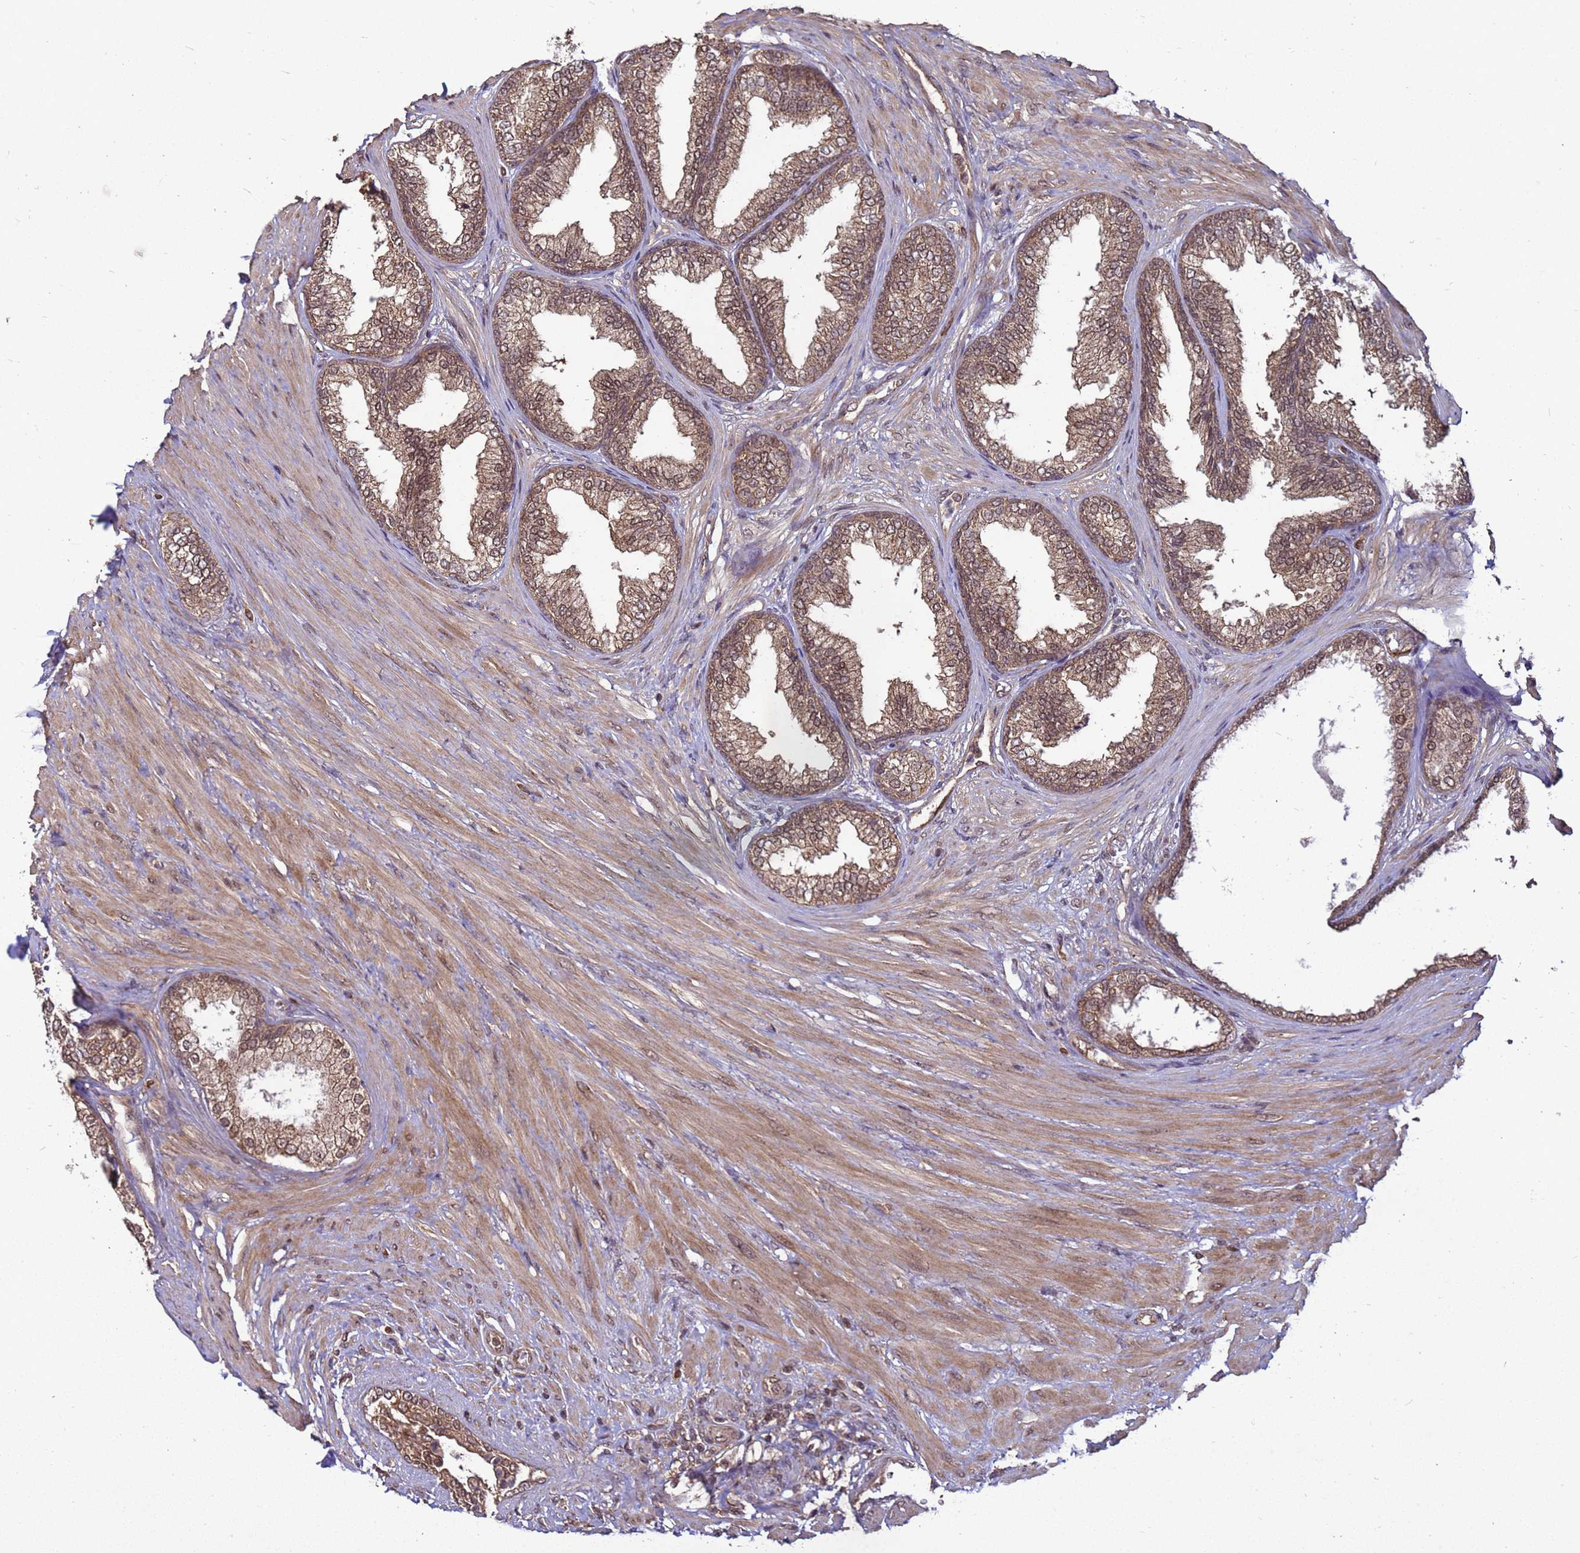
{"staining": {"intensity": "moderate", "quantity": ">75%", "location": "cytoplasmic/membranous,nuclear"}, "tissue": "prostate", "cell_type": "Glandular cells", "image_type": "normal", "snomed": [{"axis": "morphology", "description": "Normal tissue, NOS"}, {"axis": "topography", "description": "Prostate"}], "caption": "An image of human prostate stained for a protein exhibits moderate cytoplasmic/membranous,nuclear brown staining in glandular cells.", "gene": "CRBN", "patient": {"sex": "male", "age": 76}}